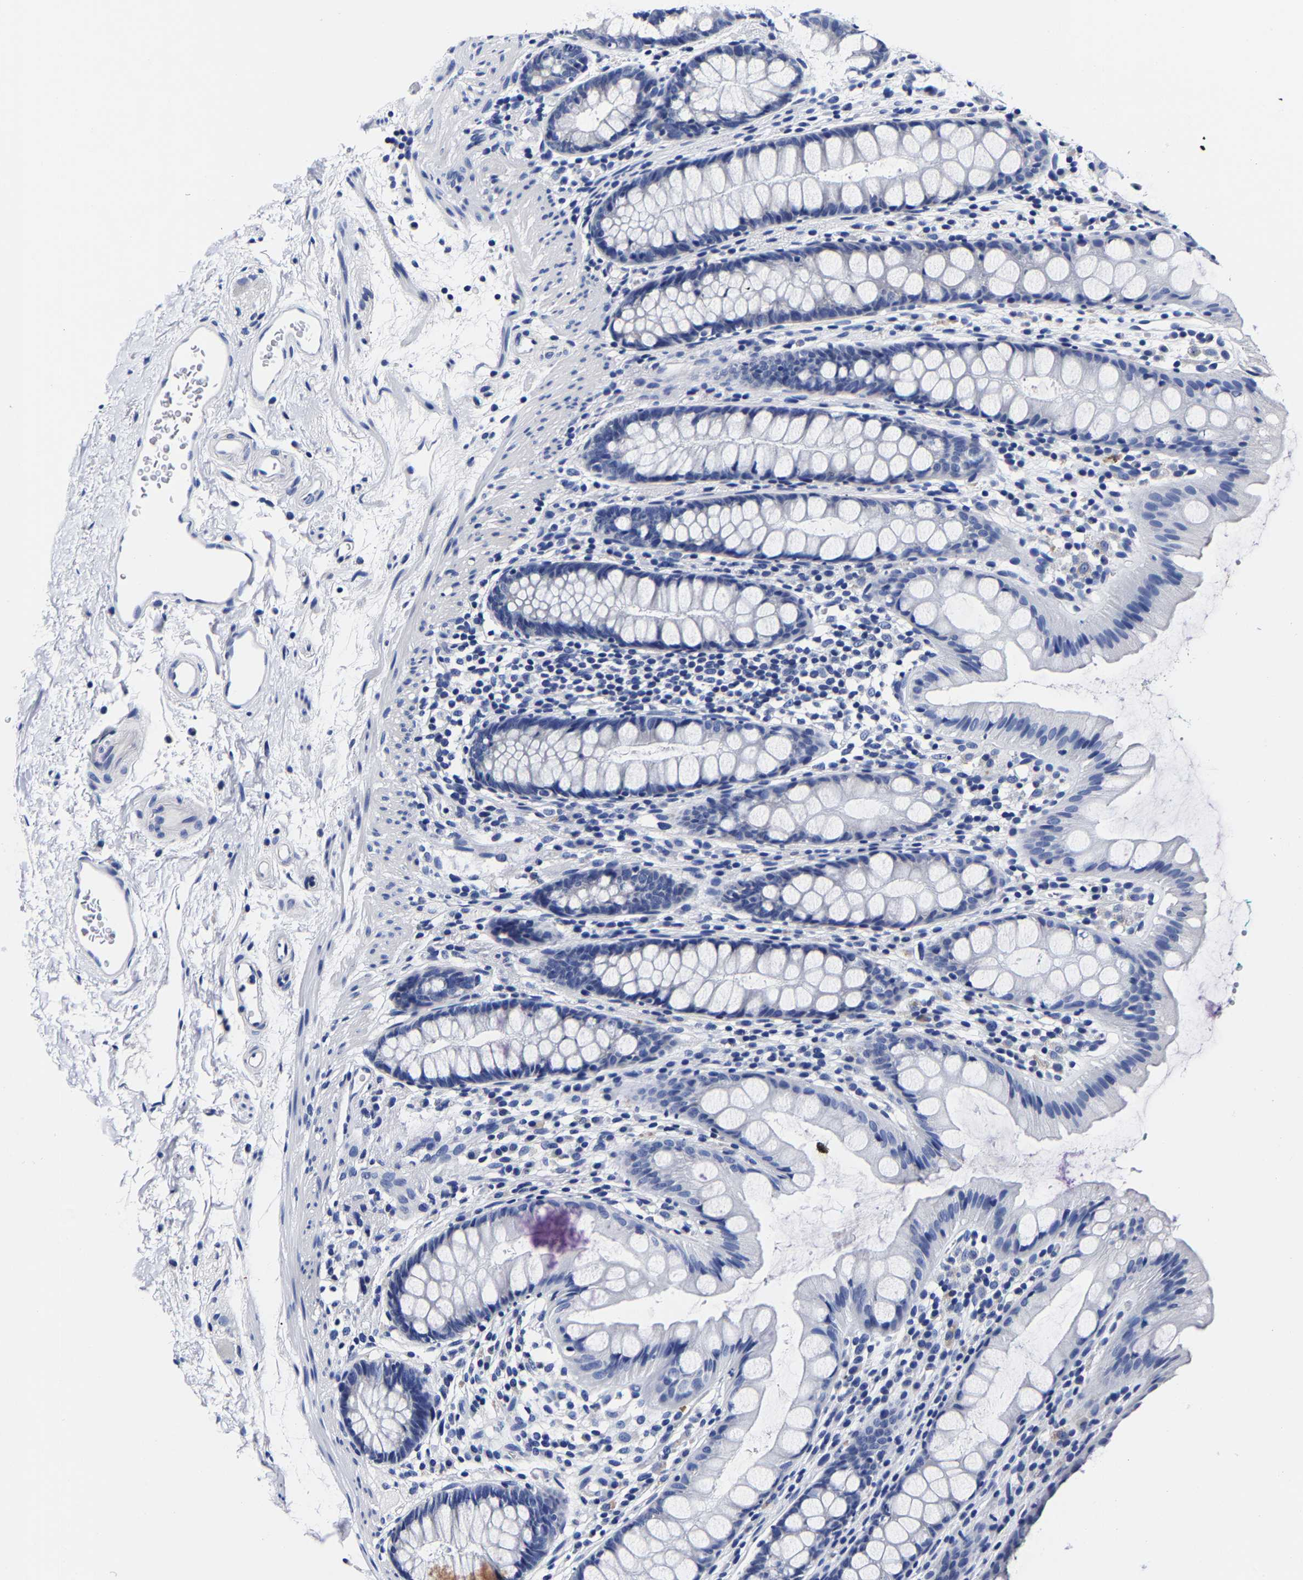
{"staining": {"intensity": "negative", "quantity": "none", "location": "none"}, "tissue": "rectum", "cell_type": "Glandular cells", "image_type": "normal", "snomed": [{"axis": "morphology", "description": "Normal tissue, NOS"}, {"axis": "topography", "description": "Rectum"}], "caption": "Immunohistochemistry (IHC) micrograph of normal rectum: rectum stained with DAB shows no significant protein positivity in glandular cells.", "gene": "CPA2", "patient": {"sex": "female", "age": 65}}